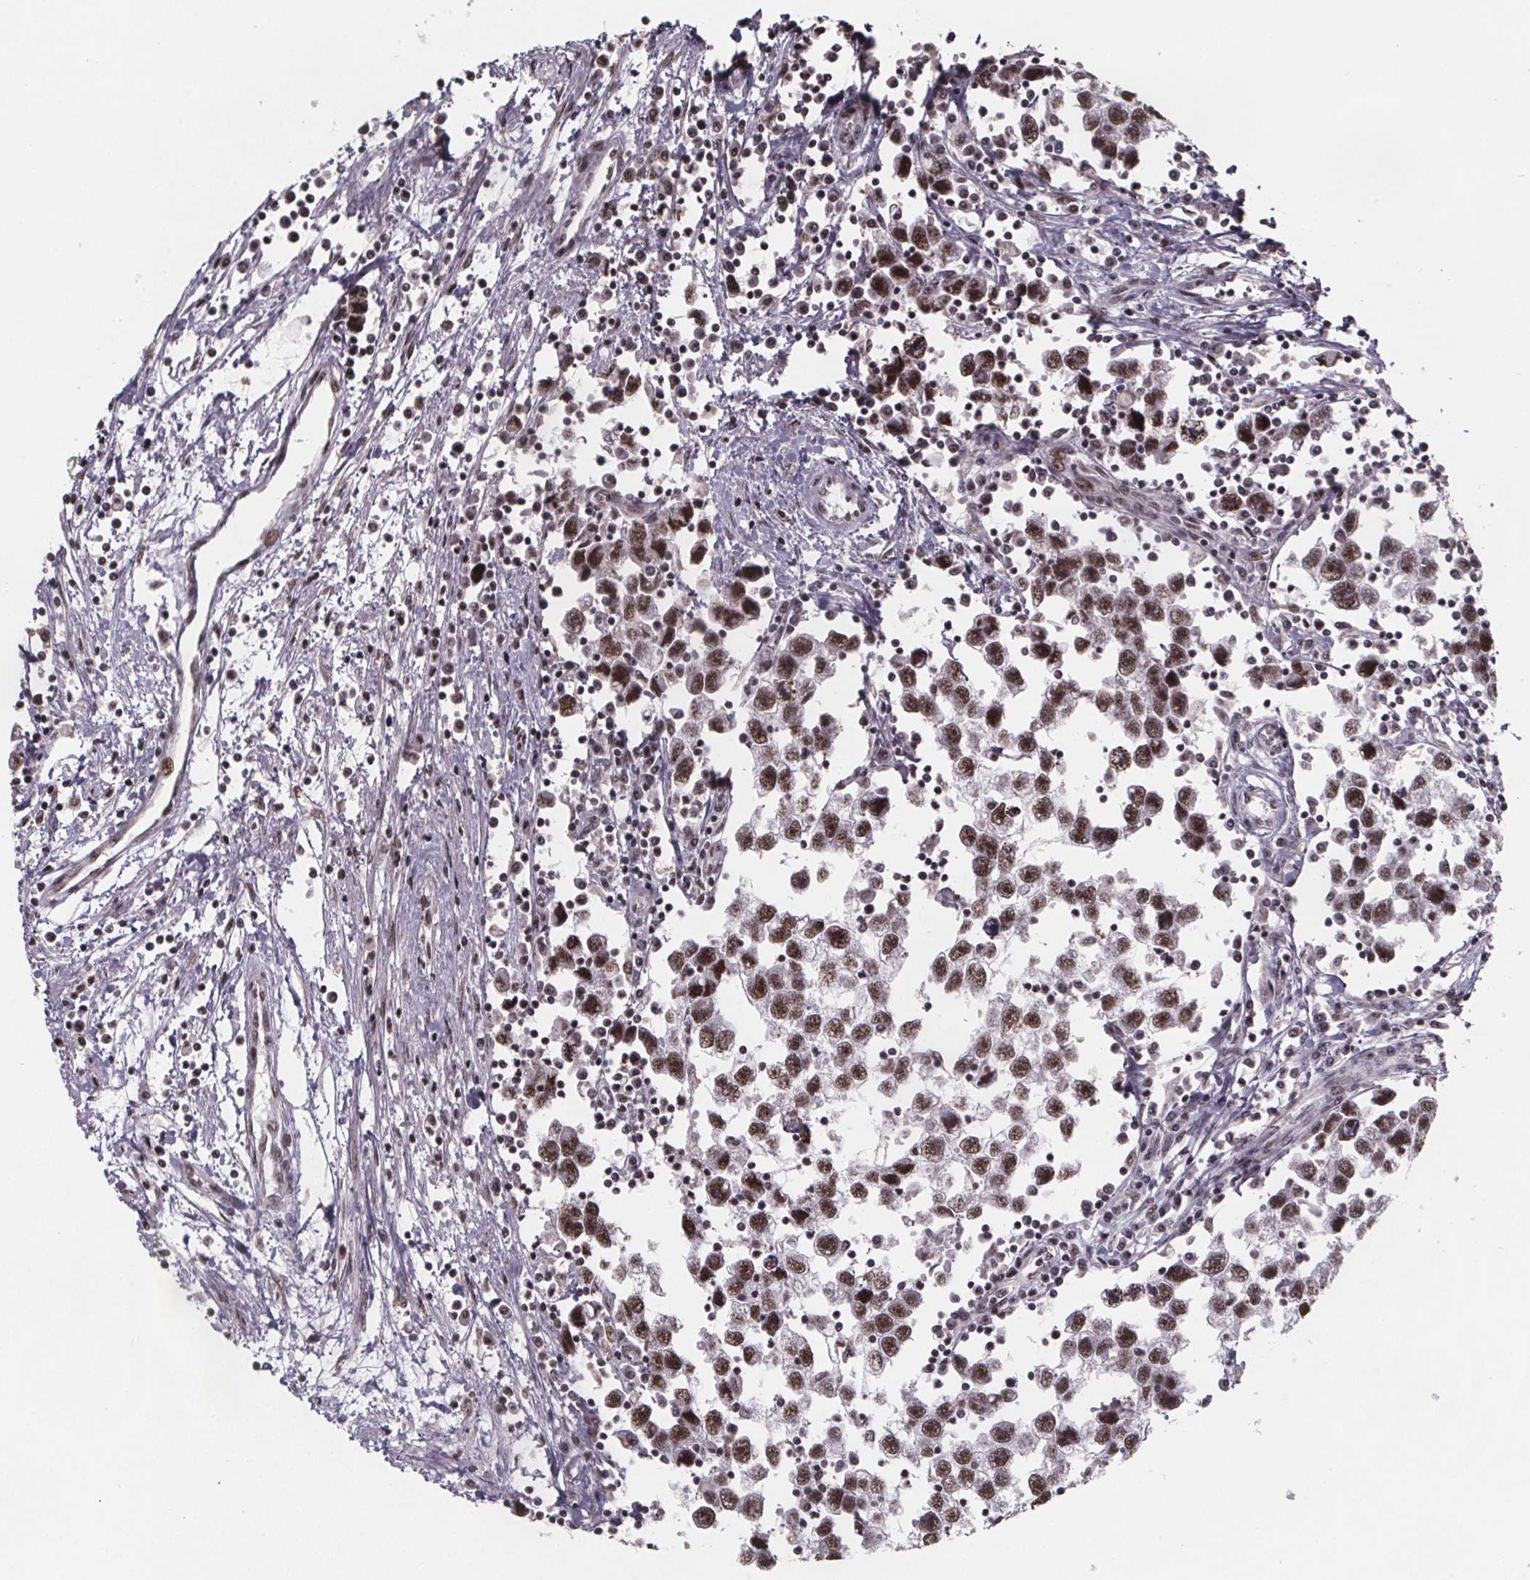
{"staining": {"intensity": "moderate", "quantity": ">75%", "location": "nuclear"}, "tissue": "testis cancer", "cell_type": "Tumor cells", "image_type": "cancer", "snomed": [{"axis": "morphology", "description": "Seminoma, NOS"}, {"axis": "topography", "description": "Testis"}], "caption": "A brown stain labels moderate nuclear positivity of a protein in human seminoma (testis) tumor cells.", "gene": "U2SURP", "patient": {"sex": "male", "age": 30}}